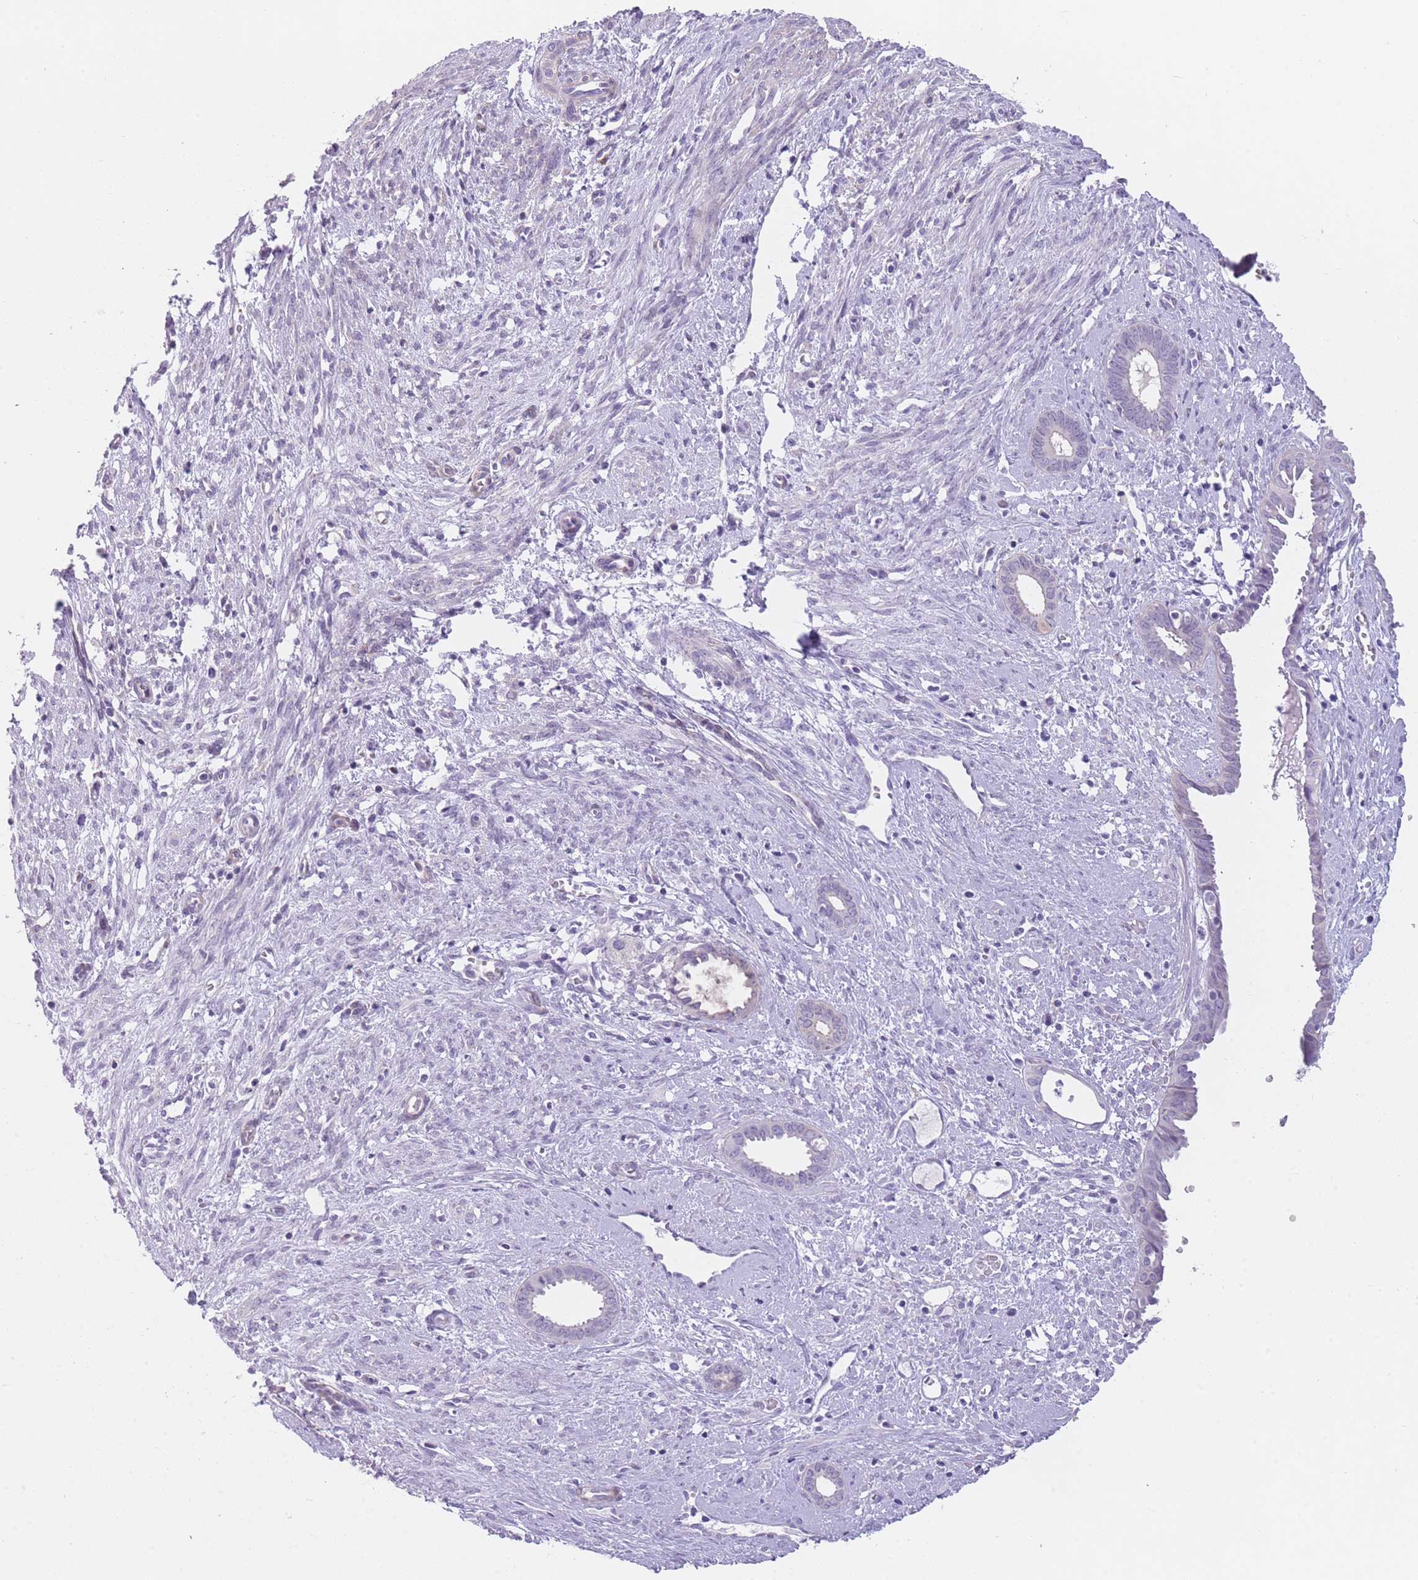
{"staining": {"intensity": "negative", "quantity": "none", "location": "none"}, "tissue": "endometrium", "cell_type": "Cells in endometrial stroma", "image_type": "normal", "snomed": [{"axis": "morphology", "description": "Normal tissue, NOS"}, {"axis": "topography", "description": "Endometrium"}], "caption": "Micrograph shows no protein expression in cells in endometrial stroma of unremarkable endometrium. Nuclei are stained in blue.", "gene": "OR11H12", "patient": {"sex": "female", "age": 61}}